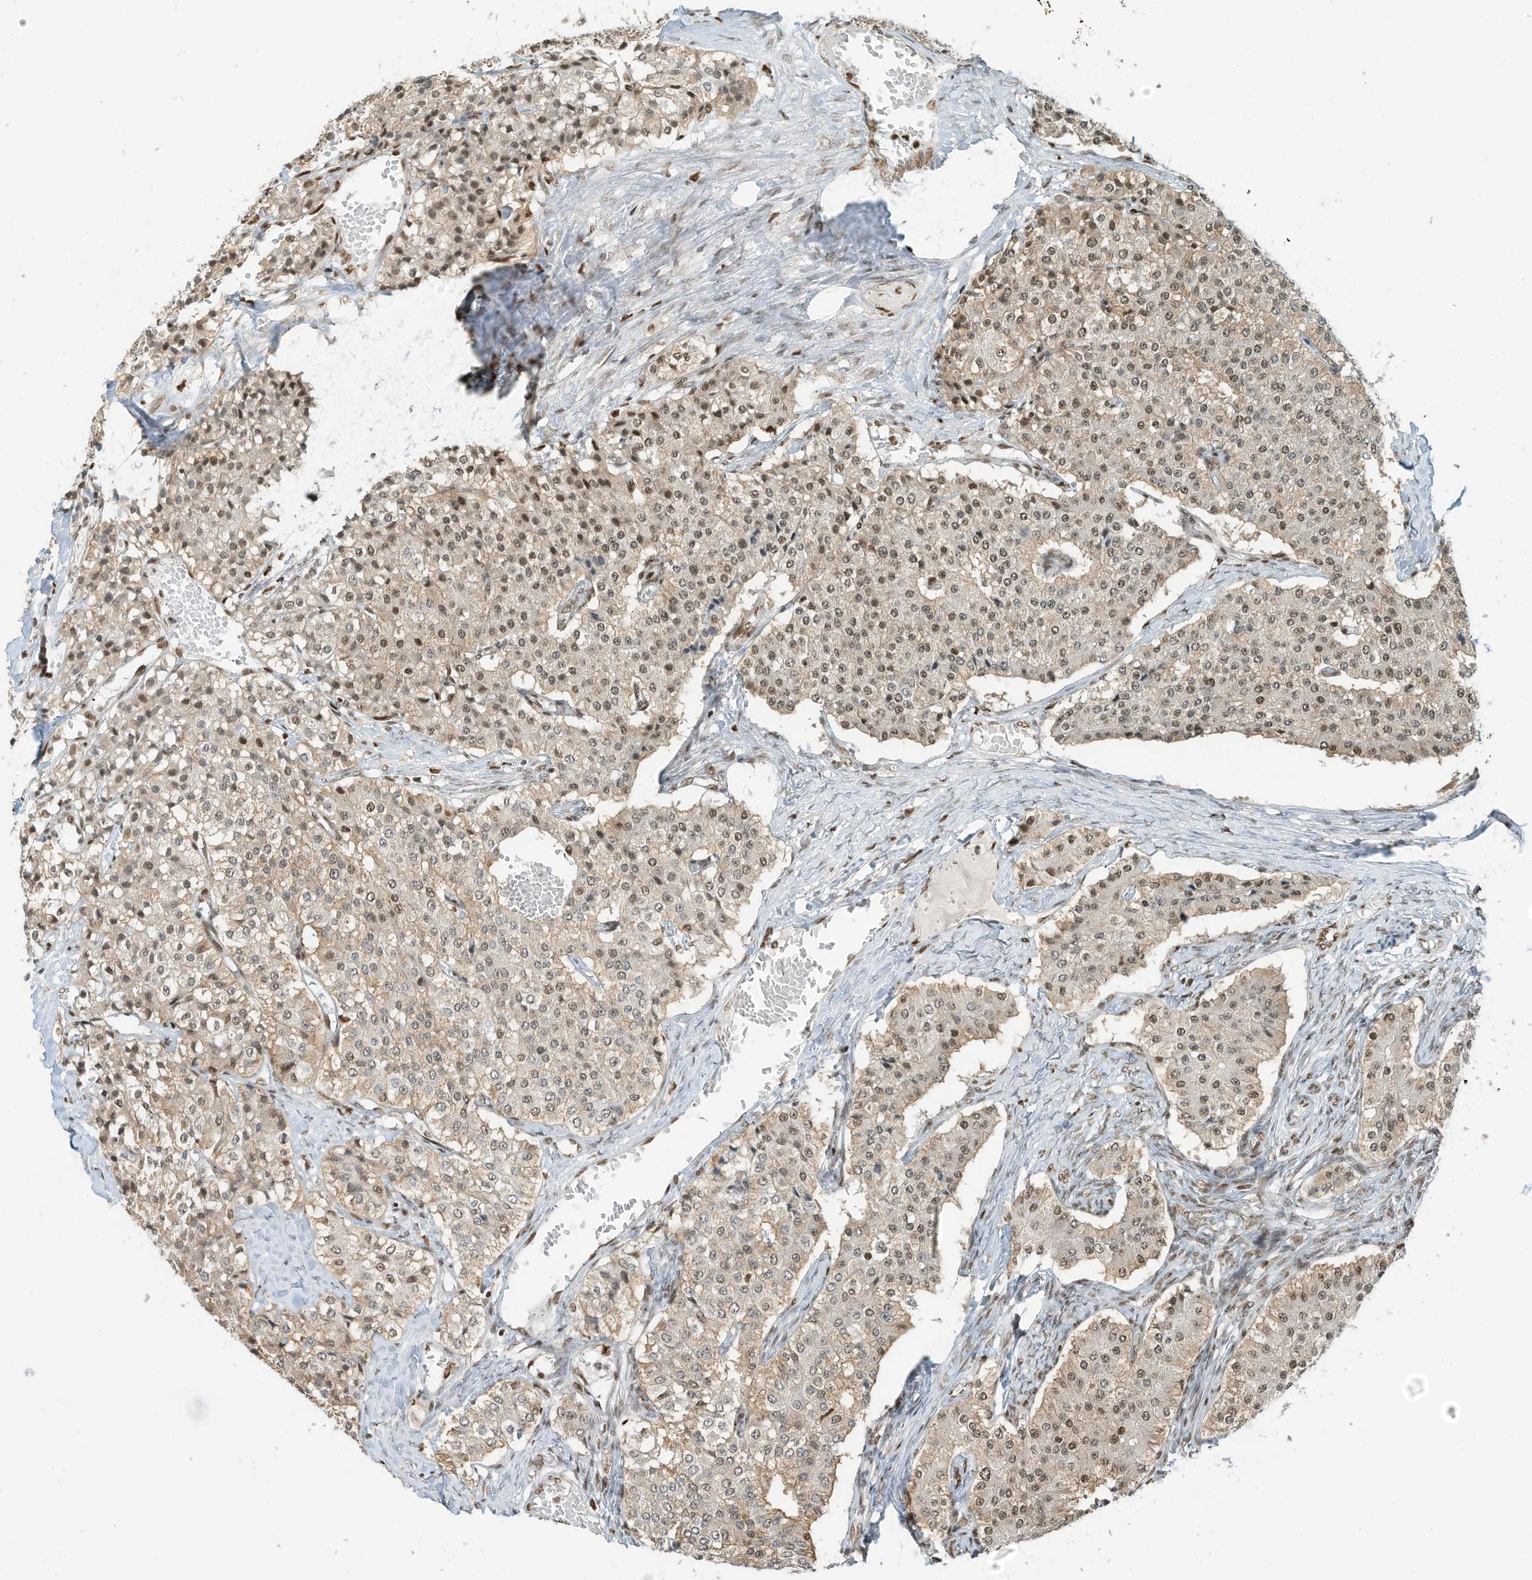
{"staining": {"intensity": "moderate", "quantity": "25%-75%", "location": "nuclear"}, "tissue": "carcinoid", "cell_type": "Tumor cells", "image_type": "cancer", "snomed": [{"axis": "morphology", "description": "Carcinoid, malignant, NOS"}, {"axis": "topography", "description": "Colon"}], "caption": "Moderate nuclear expression for a protein is present in about 25%-75% of tumor cells of carcinoid (malignant) using immunohistochemistry.", "gene": "SAMD15", "patient": {"sex": "female", "age": 52}}